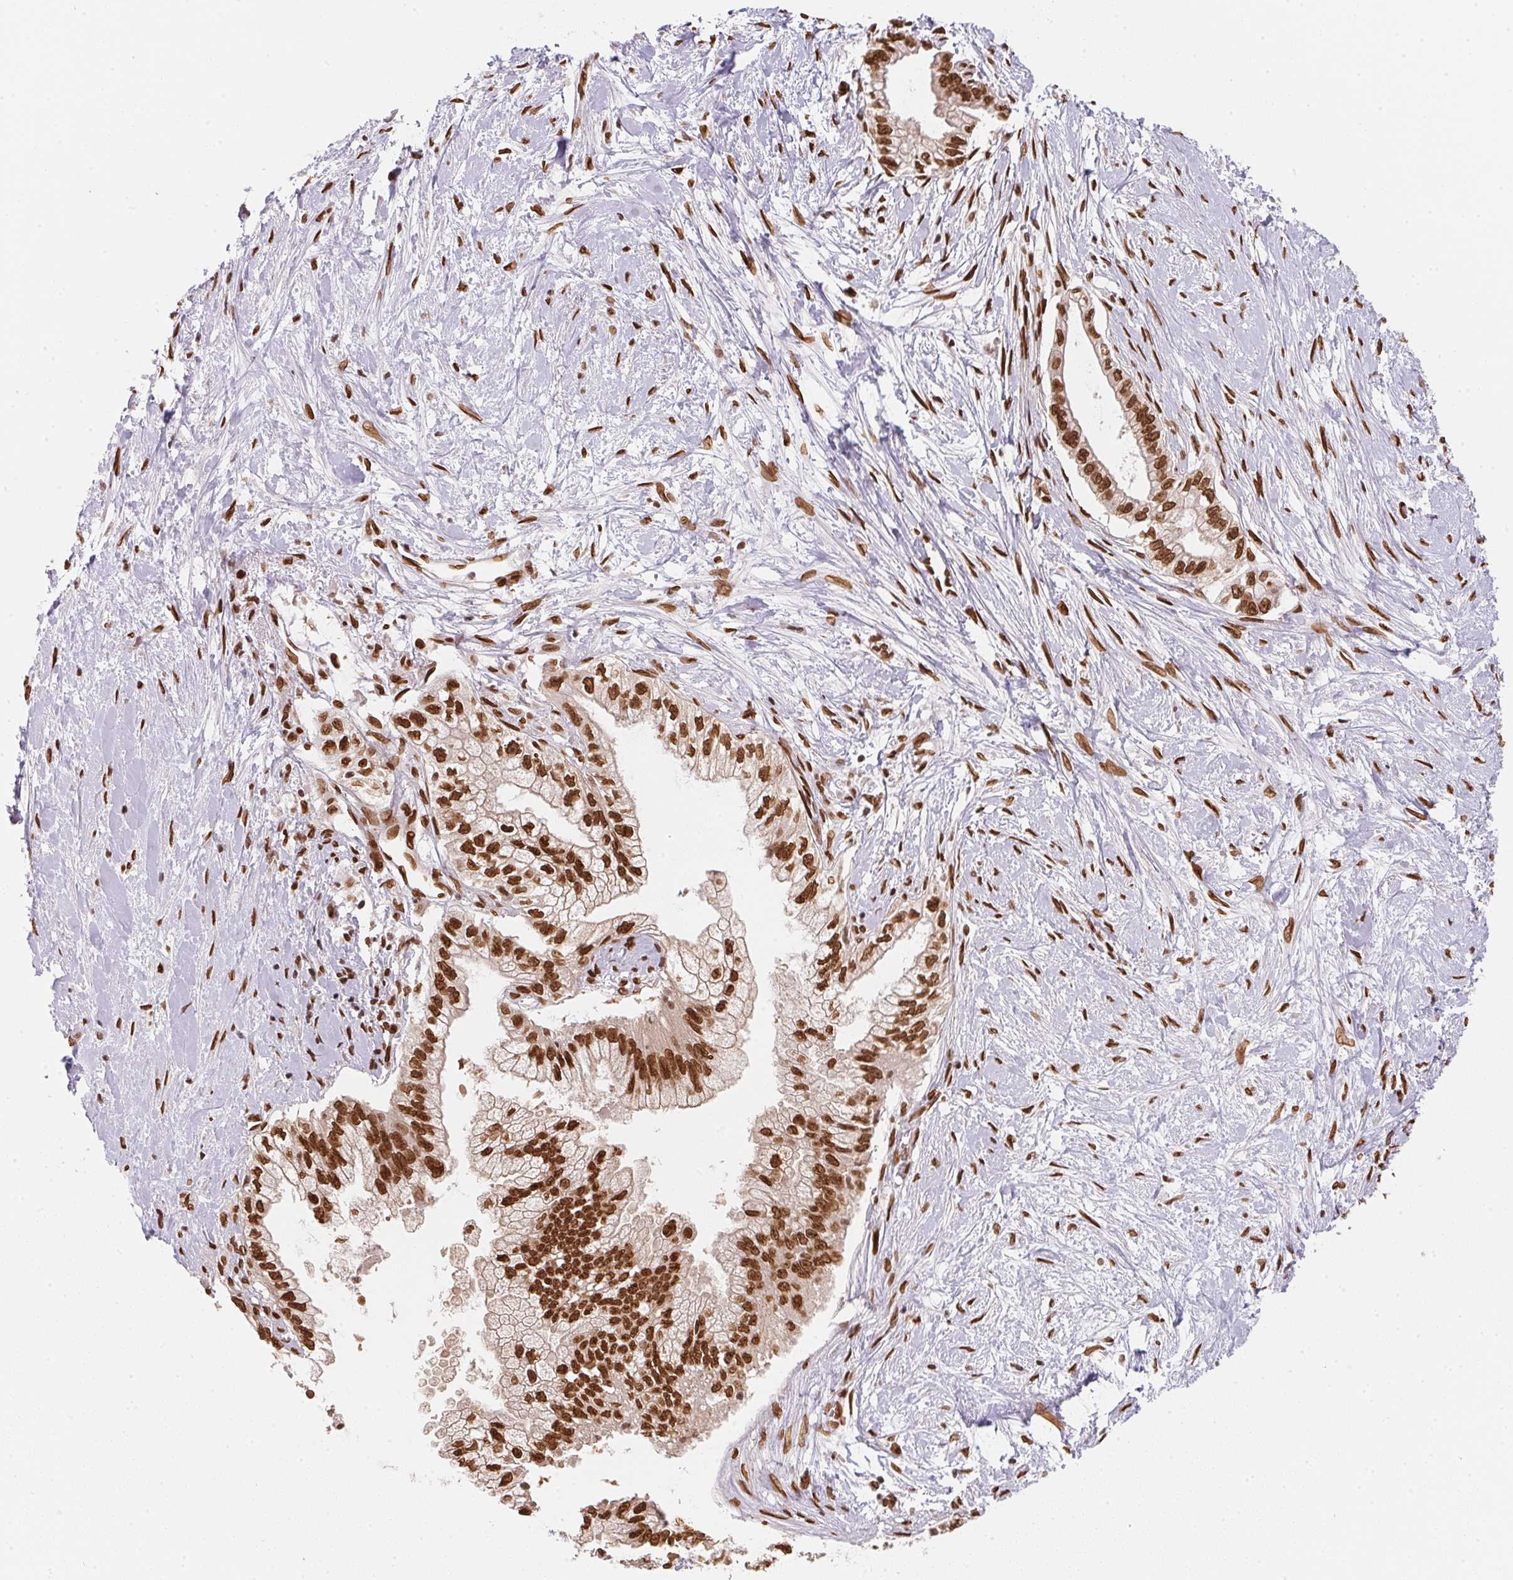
{"staining": {"intensity": "strong", "quantity": ">75%", "location": "nuclear"}, "tissue": "pancreatic cancer", "cell_type": "Tumor cells", "image_type": "cancer", "snomed": [{"axis": "morphology", "description": "Adenocarcinoma, NOS"}, {"axis": "topography", "description": "Pancreas"}], "caption": "Immunohistochemistry (DAB) staining of human adenocarcinoma (pancreatic) exhibits strong nuclear protein expression in about >75% of tumor cells.", "gene": "SAP30BP", "patient": {"sex": "male", "age": 70}}